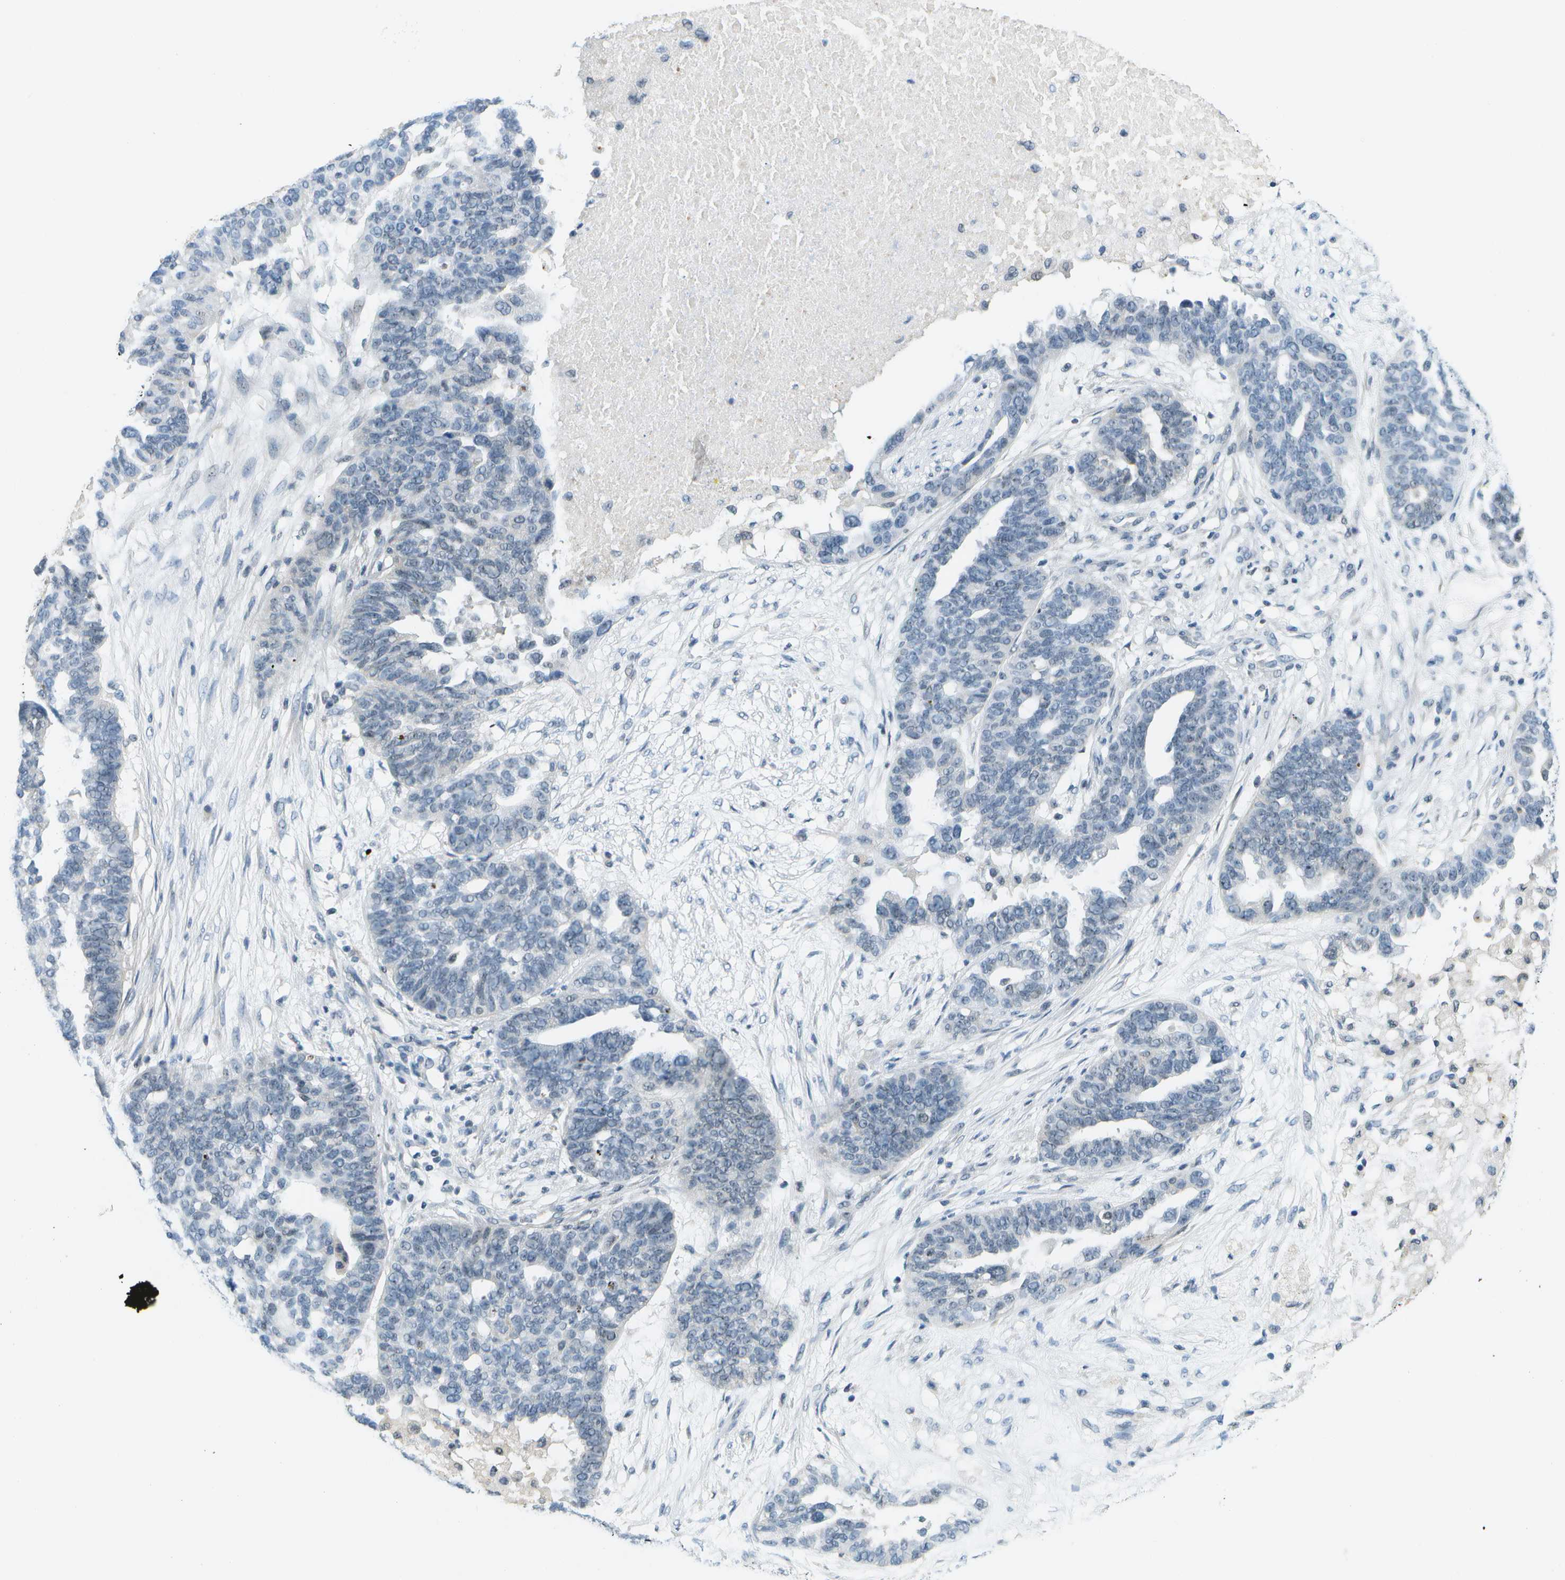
{"staining": {"intensity": "negative", "quantity": "none", "location": "none"}, "tissue": "ovarian cancer", "cell_type": "Tumor cells", "image_type": "cancer", "snomed": [{"axis": "morphology", "description": "Cystadenocarcinoma, serous, NOS"}, {"axis": "topography", "description": "Ovary"}], "caption": "IHC photomicrograph of human serous cystadenocarcinoma (ovarian) stained for a protein (brown), which reveals no expression in tumor cells.", "gene": "PITHD1", "patient": {"sex": "female", "age": 59}}